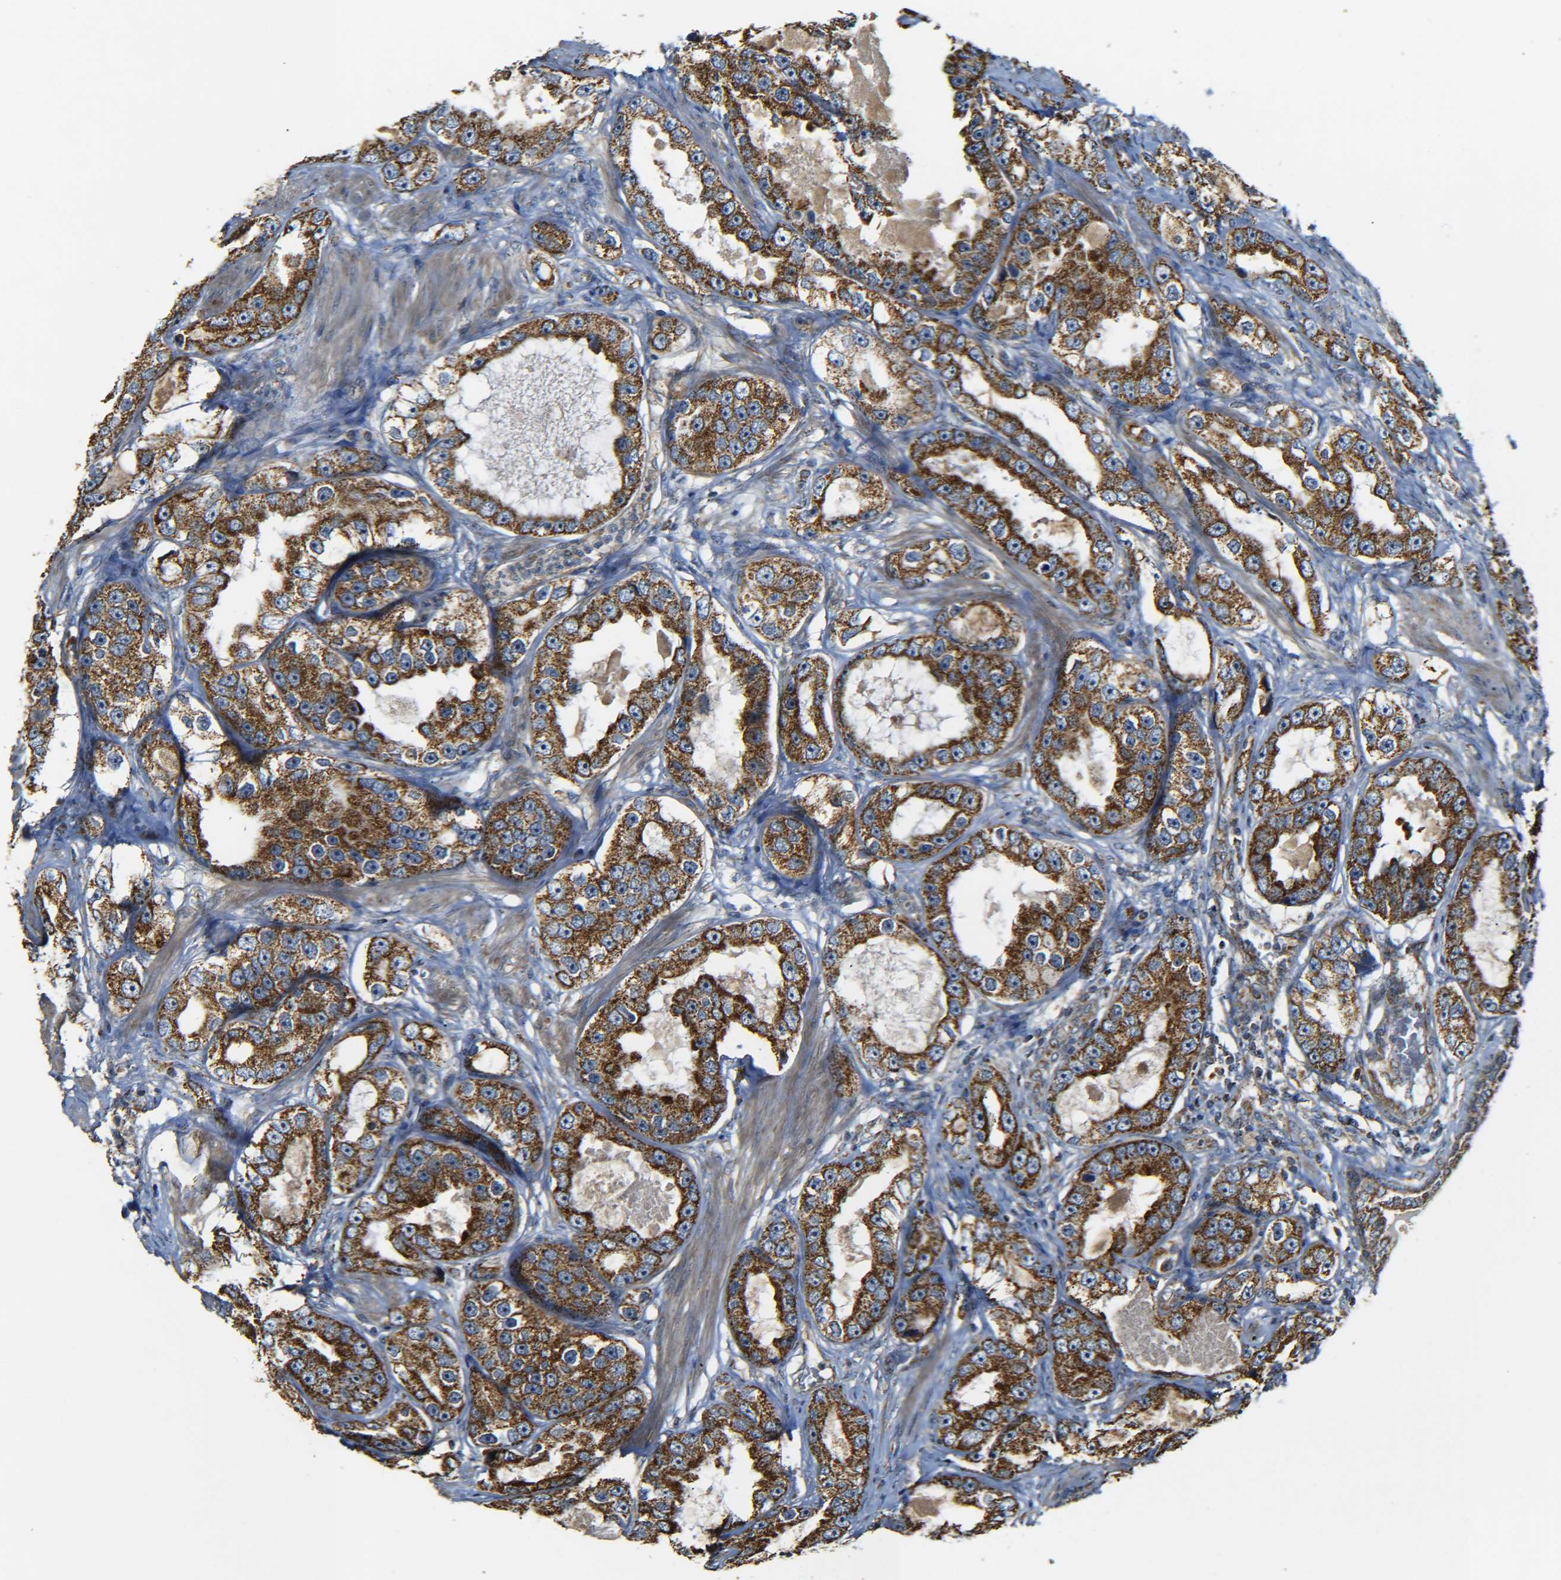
{"staining": {"intensity": "strong", "quantity": ">75%", "location": "cytoplasmic/membranous"}, "tissue": "prostate cancer", "cell_type": "Tumor cells", "image_type": "cancer", "snomed": [{"axis": "morphology", "description": "Adenocarcinoma, High grade"}, {"axis": "topography", "description": "Prostate"}], "caption": "This is a photomicrograph of IHC staining of prostate cancer (adenocarcinoma (high-grade)), which shows strong staining in the cytoplasmic/membranous of tumor cells.", "gene": "NR3C2", "patient": {"sex": "male", "age": 63}}